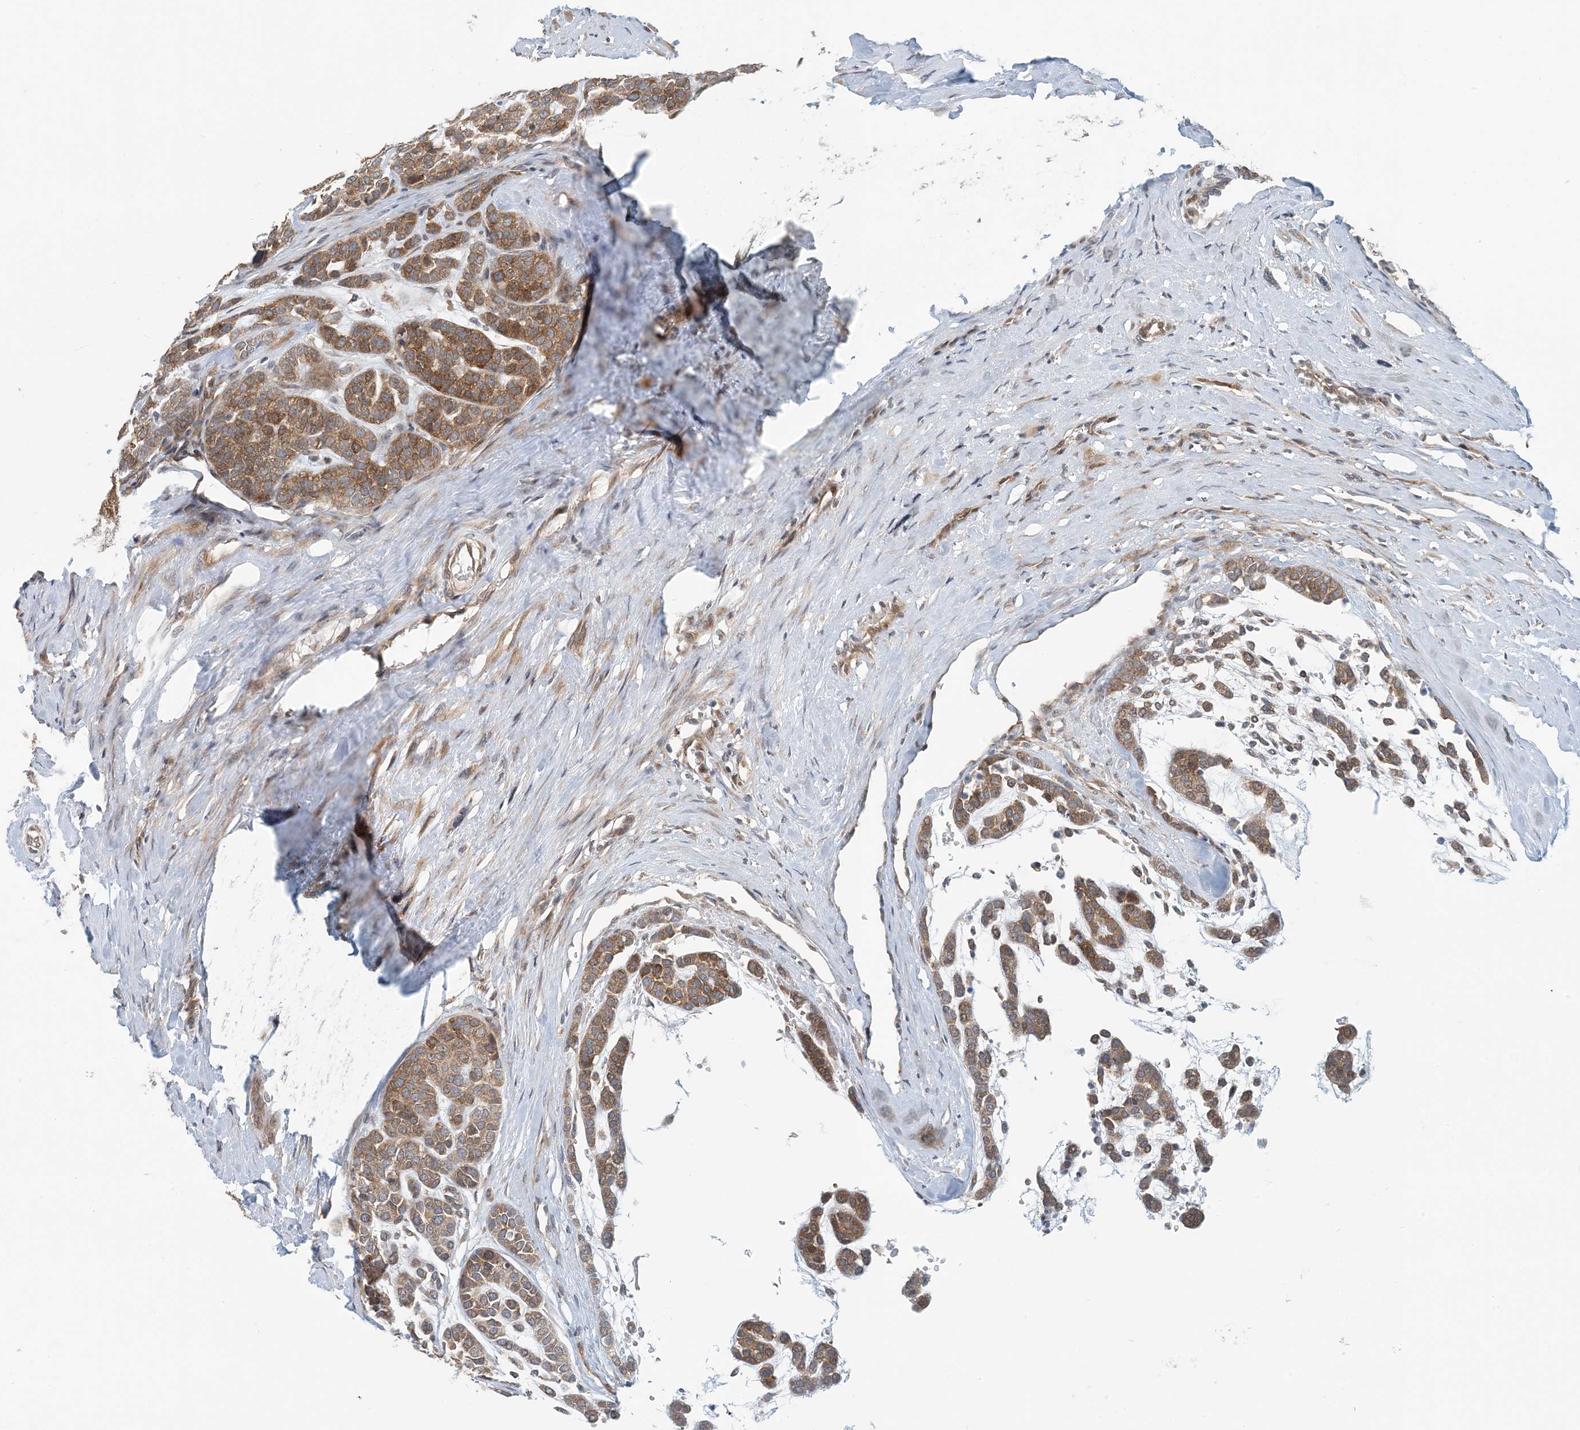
{"staining": {"intensity": "moderate", "quantity": ">75%", "location": "cytoplasmic/membranous"}, "tissue": "head and neck cancer", "cell_type": "Tumor cells", "image_type": "cancer", "snomed": [{"axis": "morphology", "description": "Adenocarcinoma, NOS"}, {"axis": "morphology", "description": "Adenoma, NOS"}, {"axis": "topography", "description": "Head-Neck"}], "caption": "Immunohistochemical staining of human head and neck cancer demonstrates medium levels of moderate cytoplasmic/membranous protein positivity in approximately >75% of tumor cells.", "gene": "ATP13A2", "patient": {"sex": "female", "age": 55}}